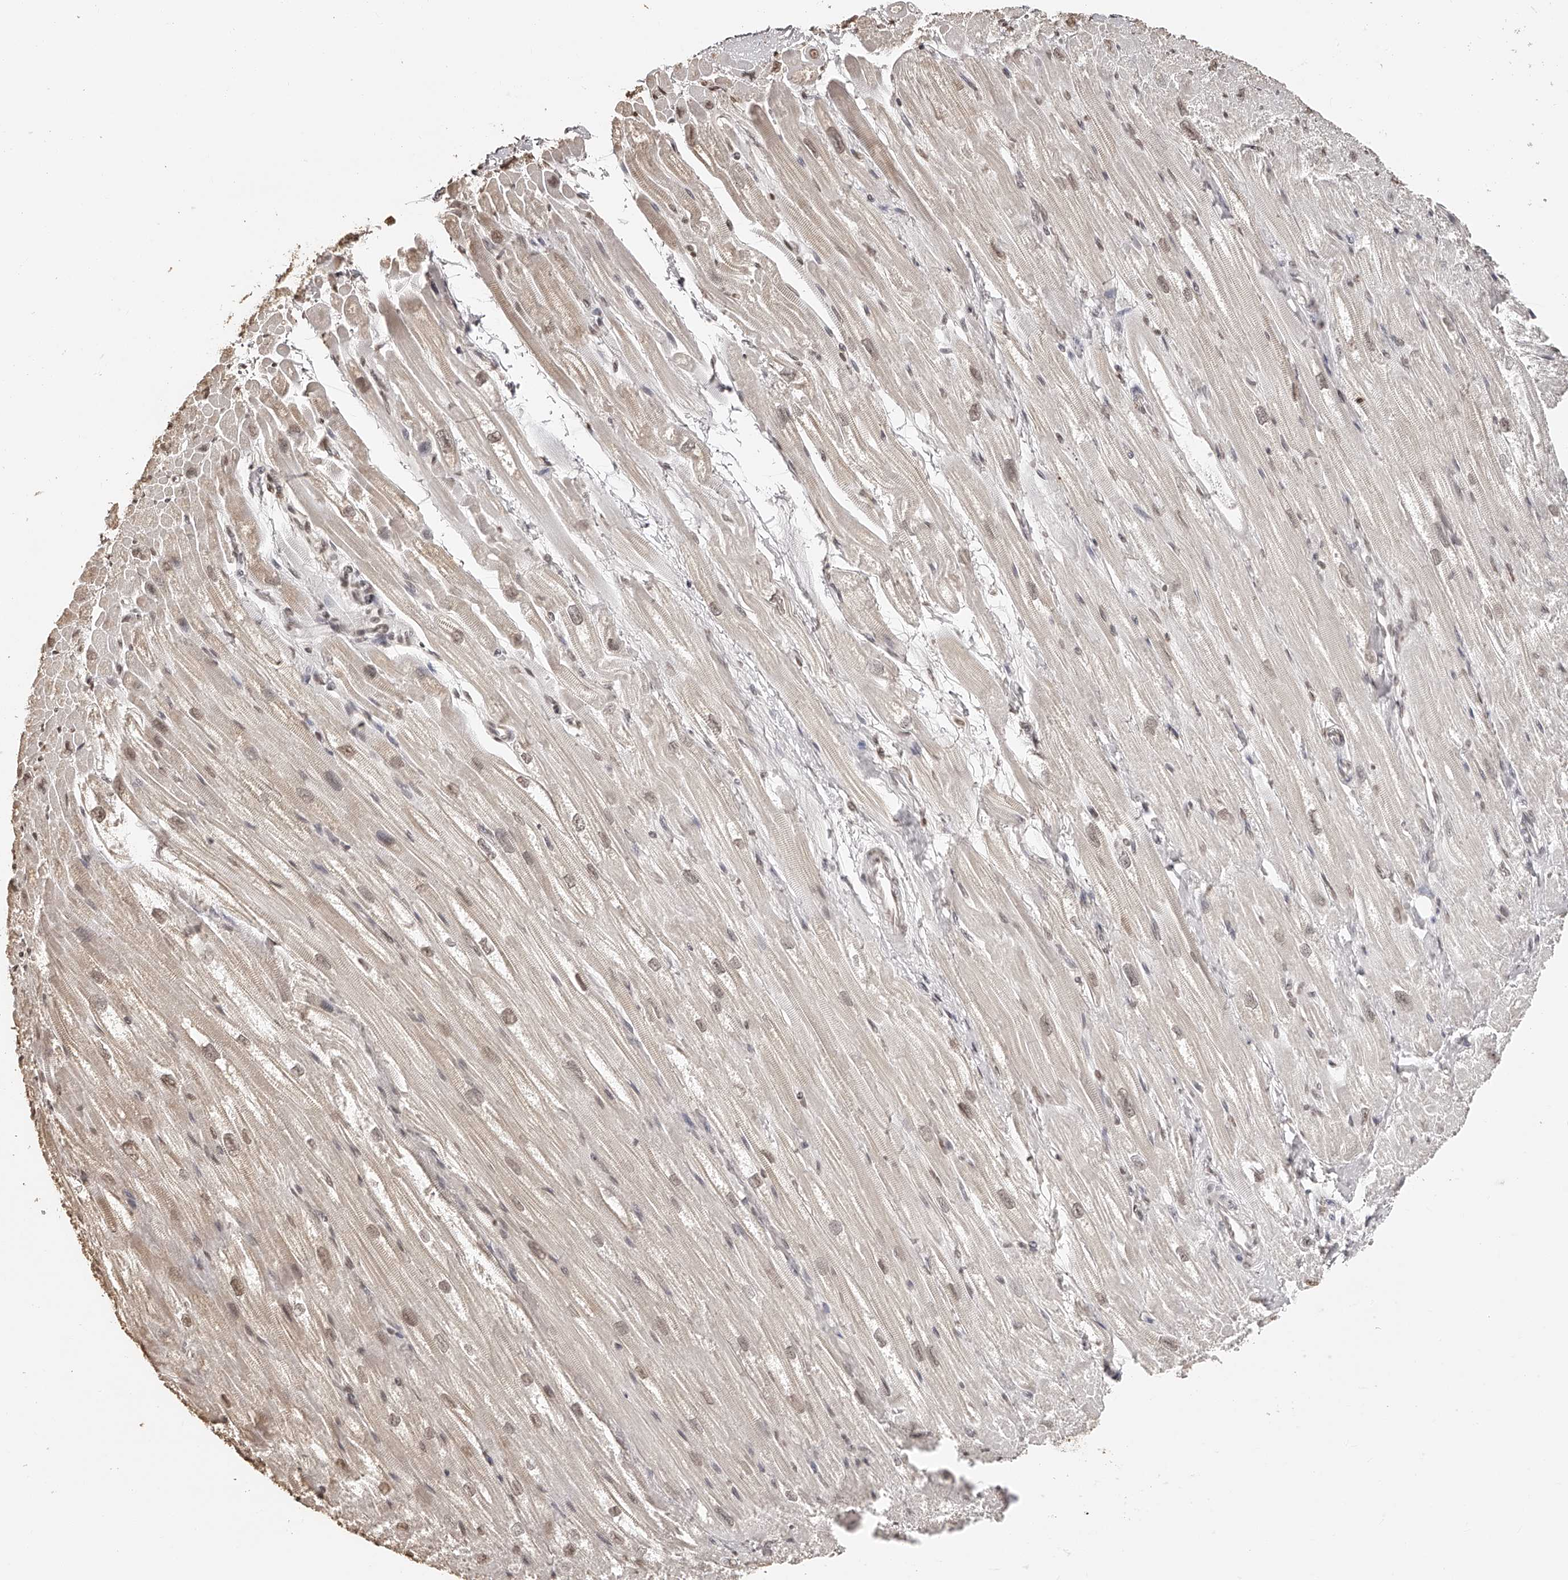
{"staining": {"intensity": "weak", "quantity": "<25%", "location": "nuclear"}, "tissue": "heart muscle", "cell_type": "Cardiomyocytes", "image_type": "normal", "snomed": [{"axis": "morphology", "description": "Normal tissue, NOS"}, {"axis": "topography", "description": "Heart"}], "caption": "The micrograph exhibits no staining of cardiomyocytes in normal heart muscle.", "gene": "ZNF503", "patient": {"sex": "male", "age": 50}}